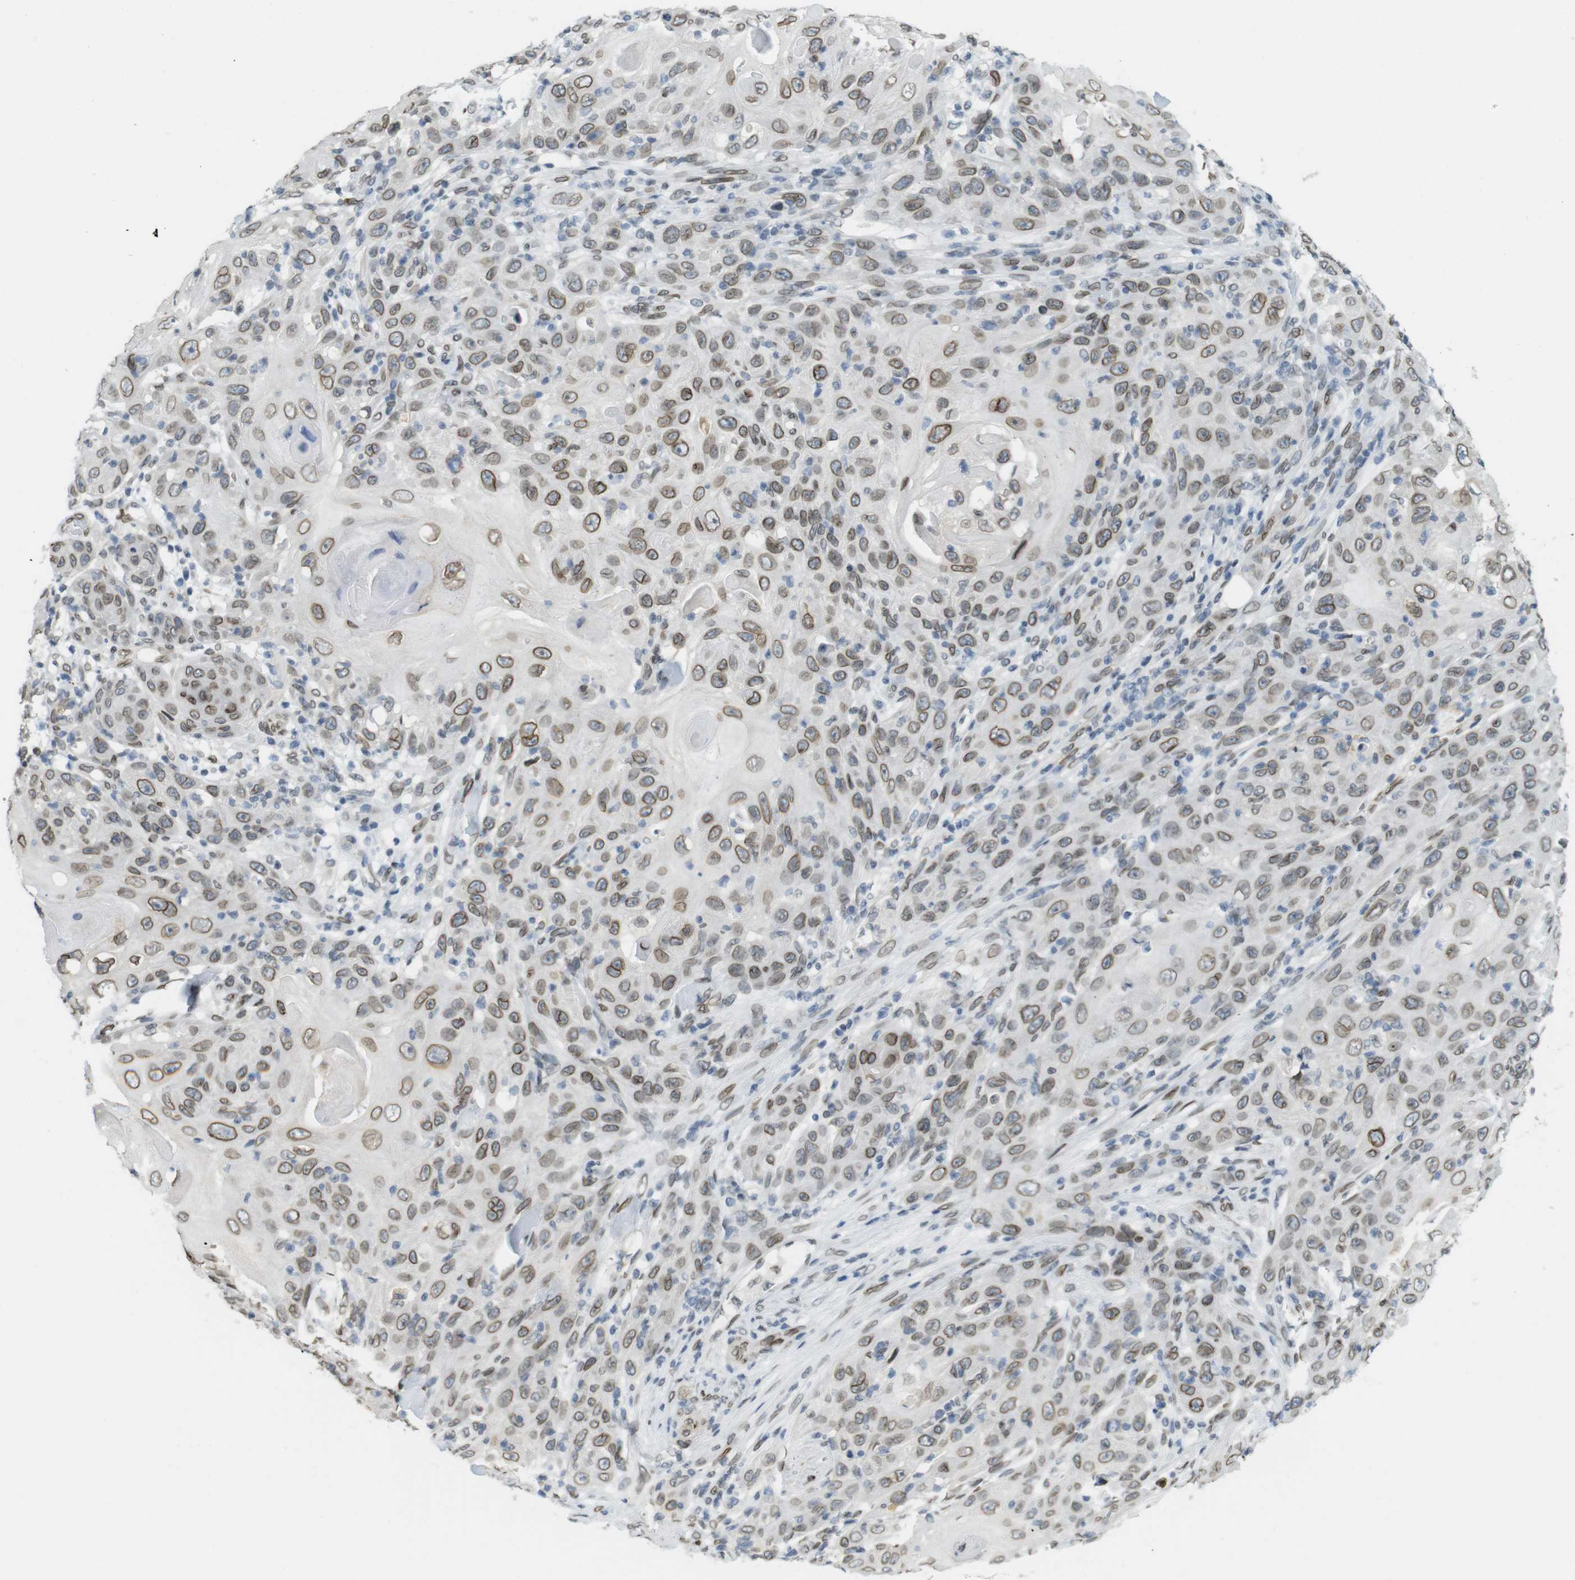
{"staining": {"intensity": "moderate", "quantity": ">75%", "location": "cytoplasmic/membranous,nuclear"}, "tissue": "skin cancer", "cell_type": "Tumor cells", "image_type": "cancer", "snomed": [{"axis": "morphology", "description": "Squamous cell carcinoma, NOS"}, {"axis": "topography", "description": "Skin"}], "caption": "Tumor cells reveal medium levels of moderate cytoplasmic/membranous and nuclear staining in approximately >75% of cells in human skin squamous cell carcinoma. (brown staining indicates protein expression, while blue staining denotes nuclei).", "gene": "ARL6IP6", "patient": {"sex": "female", "age": 88}}